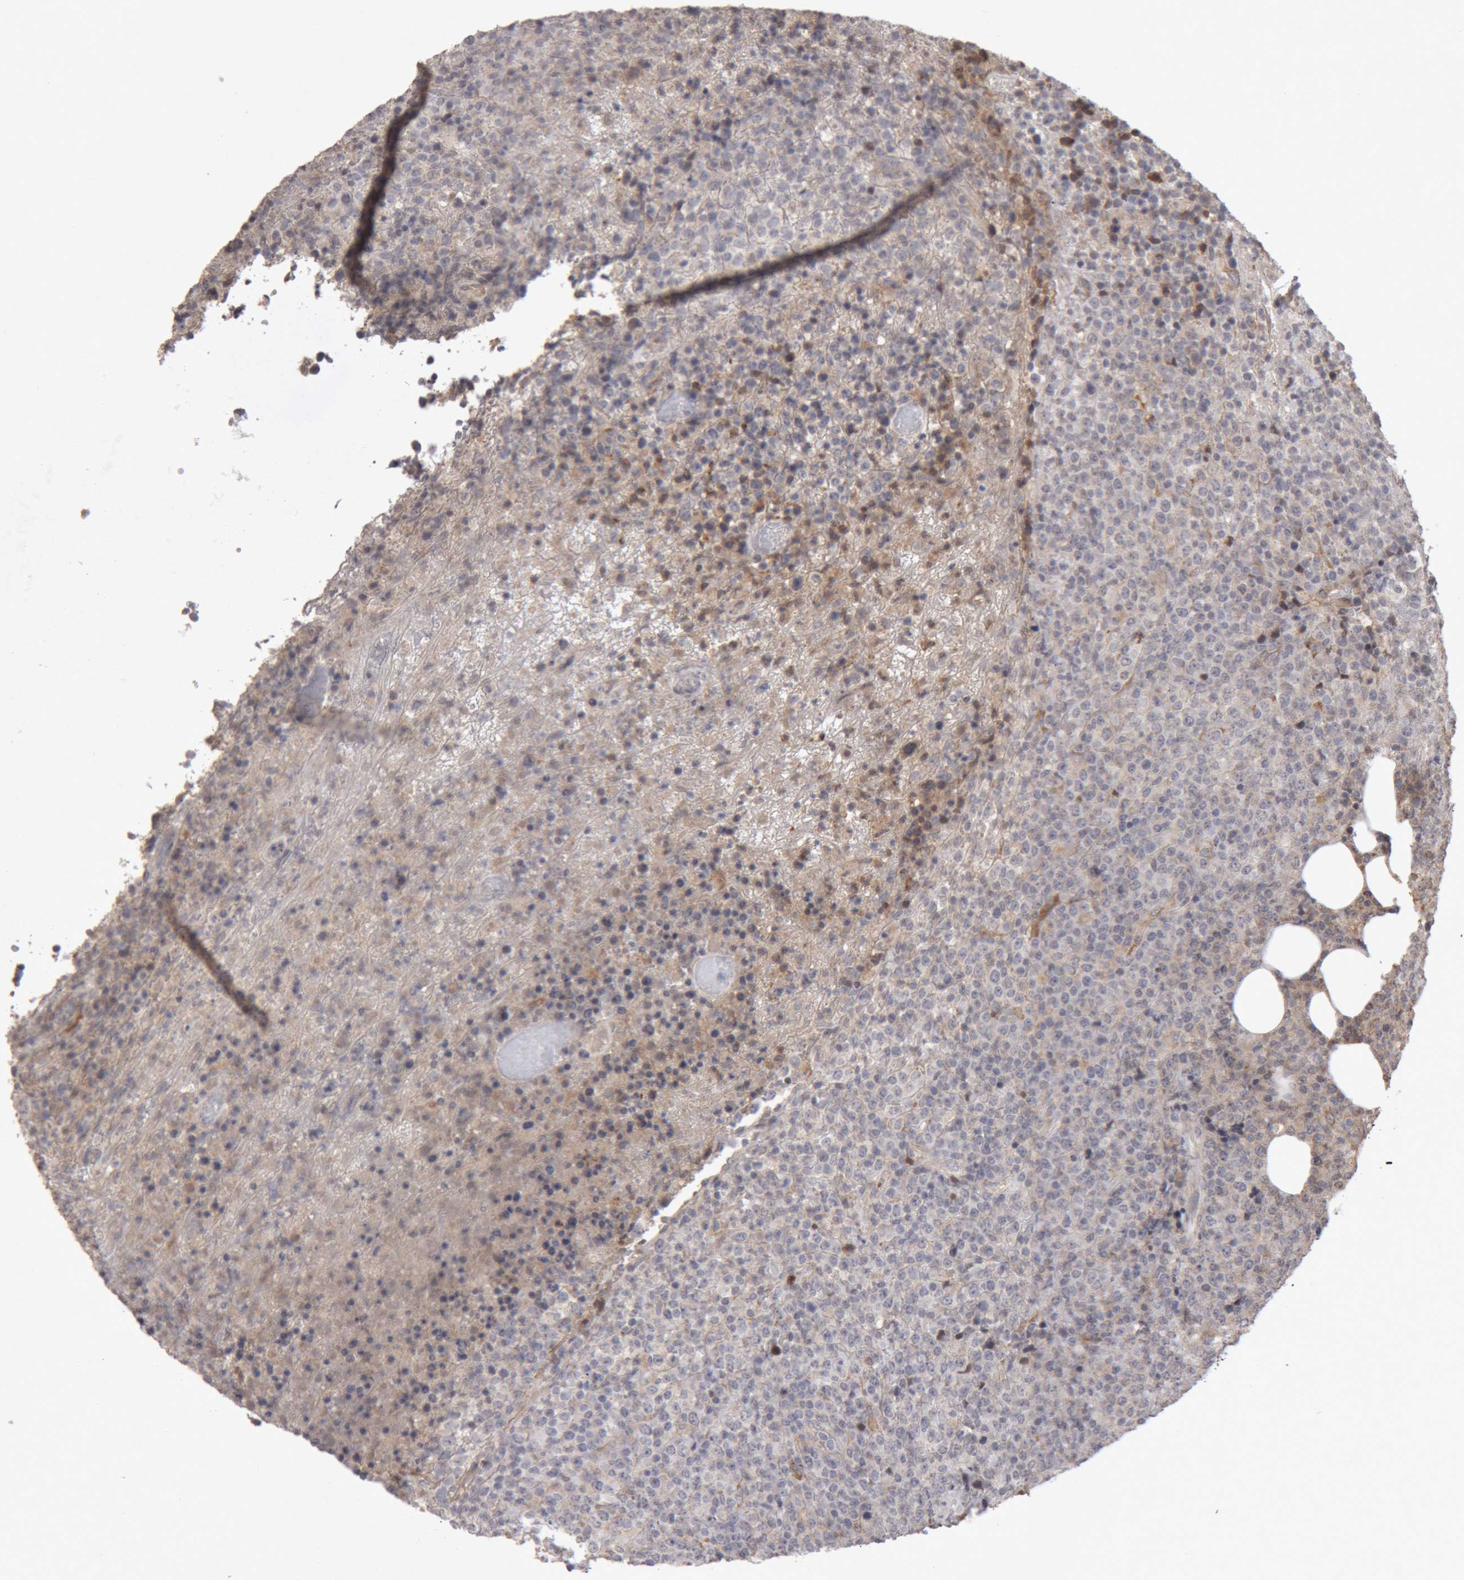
{"staining": {"intensity": "negative", "quantity": "none", "location": "none"}, "tissue": "lymphoma", "cell_type": "Tumor cells", "image_type": "cancer", "snomed": [{"axis": "morphology", "description": "Malignant lymphoma, non-Hodgkin's type, High grade"}, {"axis": "topography", "description": "Lymph node"}], "caption": "Malignant lymphoma, non-Hodgkin's type (high-grade) was stained to show a protein in brown. There is no significant staining in tumor cells. Nuclei are stained in blue.", "gene": "MEP1A", "patient": {"sex": "male", "age": 13}}